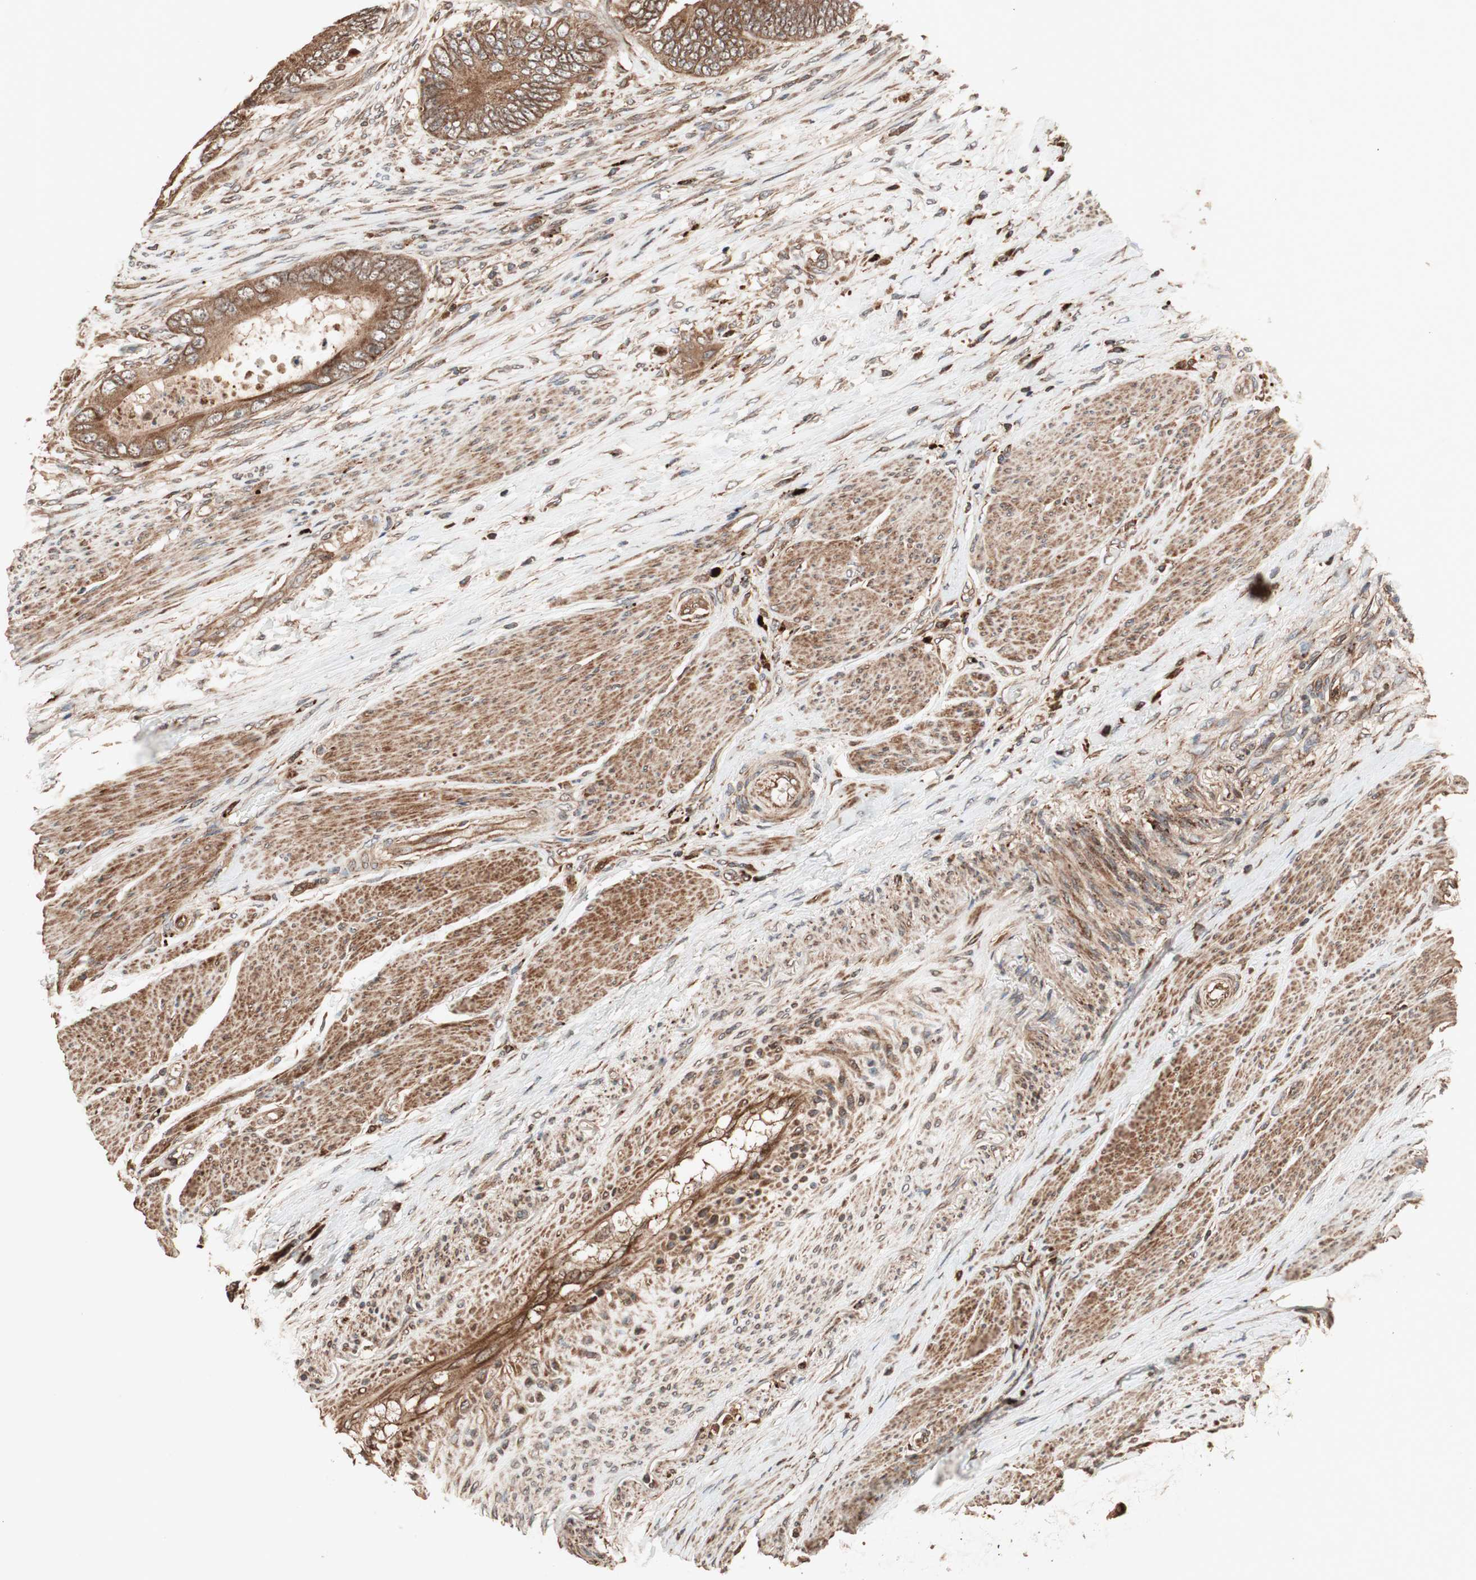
{"staining": {"intensity": "strong", "quantity": ">75%", "location": "cytoplasmic/membranous"}, "tissue": "colorectal cancer", "cell_type": "Tumor cells", "image_type": "cancer", "snomed": [{"axis": "morphology", "description": "Adenocarcinoma, NOS"}, {"axis": "topography", "description": "Rectum"}], "caption": "A micrograph showing strong cytoplasmic/membranous positivity in approximately >75% of tumor cells in colorectal cancer (adenocarcinoma), as visualized by brown immunohistochemical staining.", "gene": "RAB1A", "patient": {"sex": "female", "age": 77}}